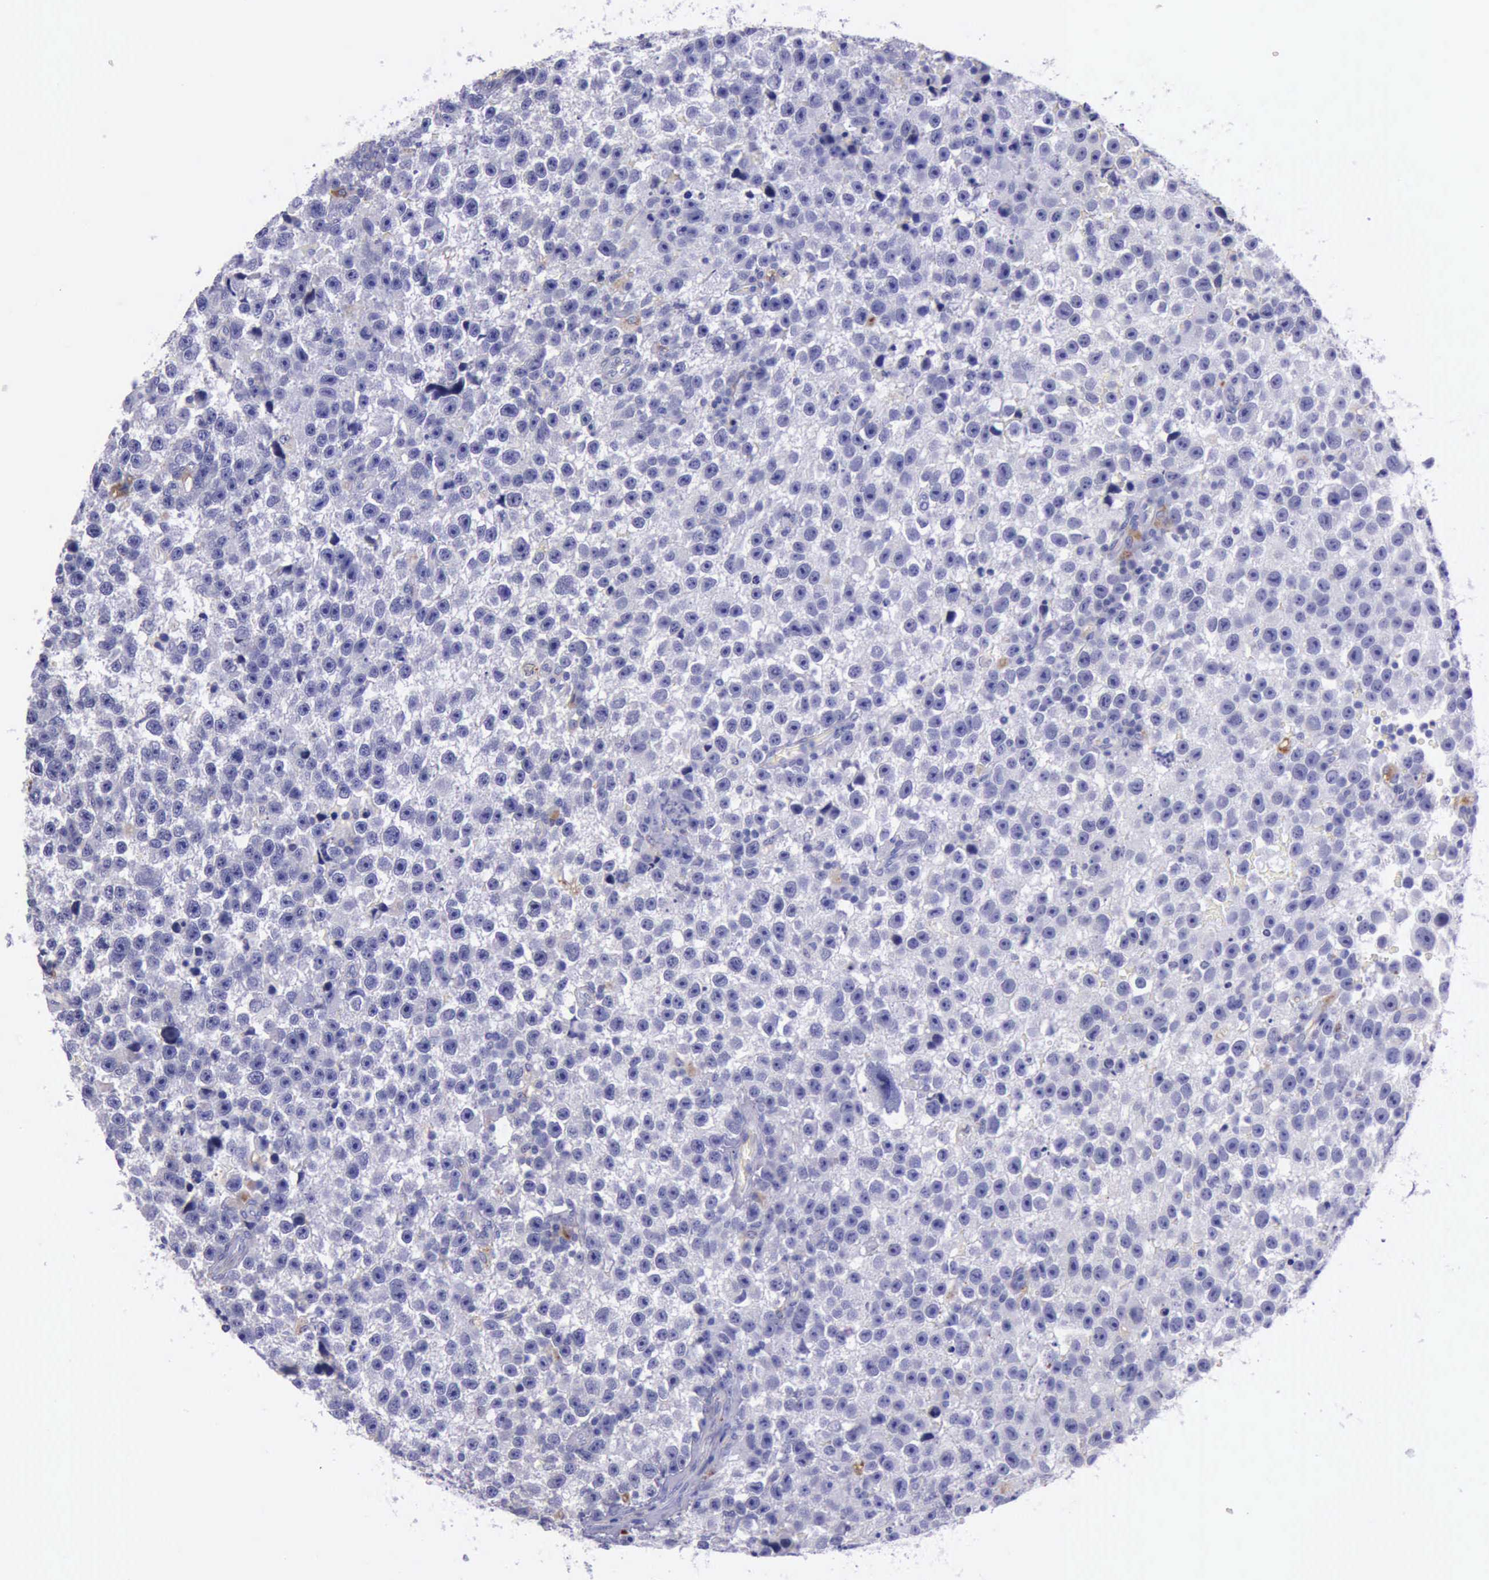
{"staining": {"intensity": "negative", "quantity": "none", "location": "none"}, "tissue": "testis cancer", "cell_type": "Tumor cells", "image_type": "cancer", "snomed": [{"axis": "morphology", "description": "Seminoma, NOS"}, {"axis": "topography", "description": "Testis"}], "caption": "A photomicrograph of testis cancer stained for a protein reveals no brown staining in tumor cells.", "gene": "GLA", "patient": {"sex": "male", "age": 33}}